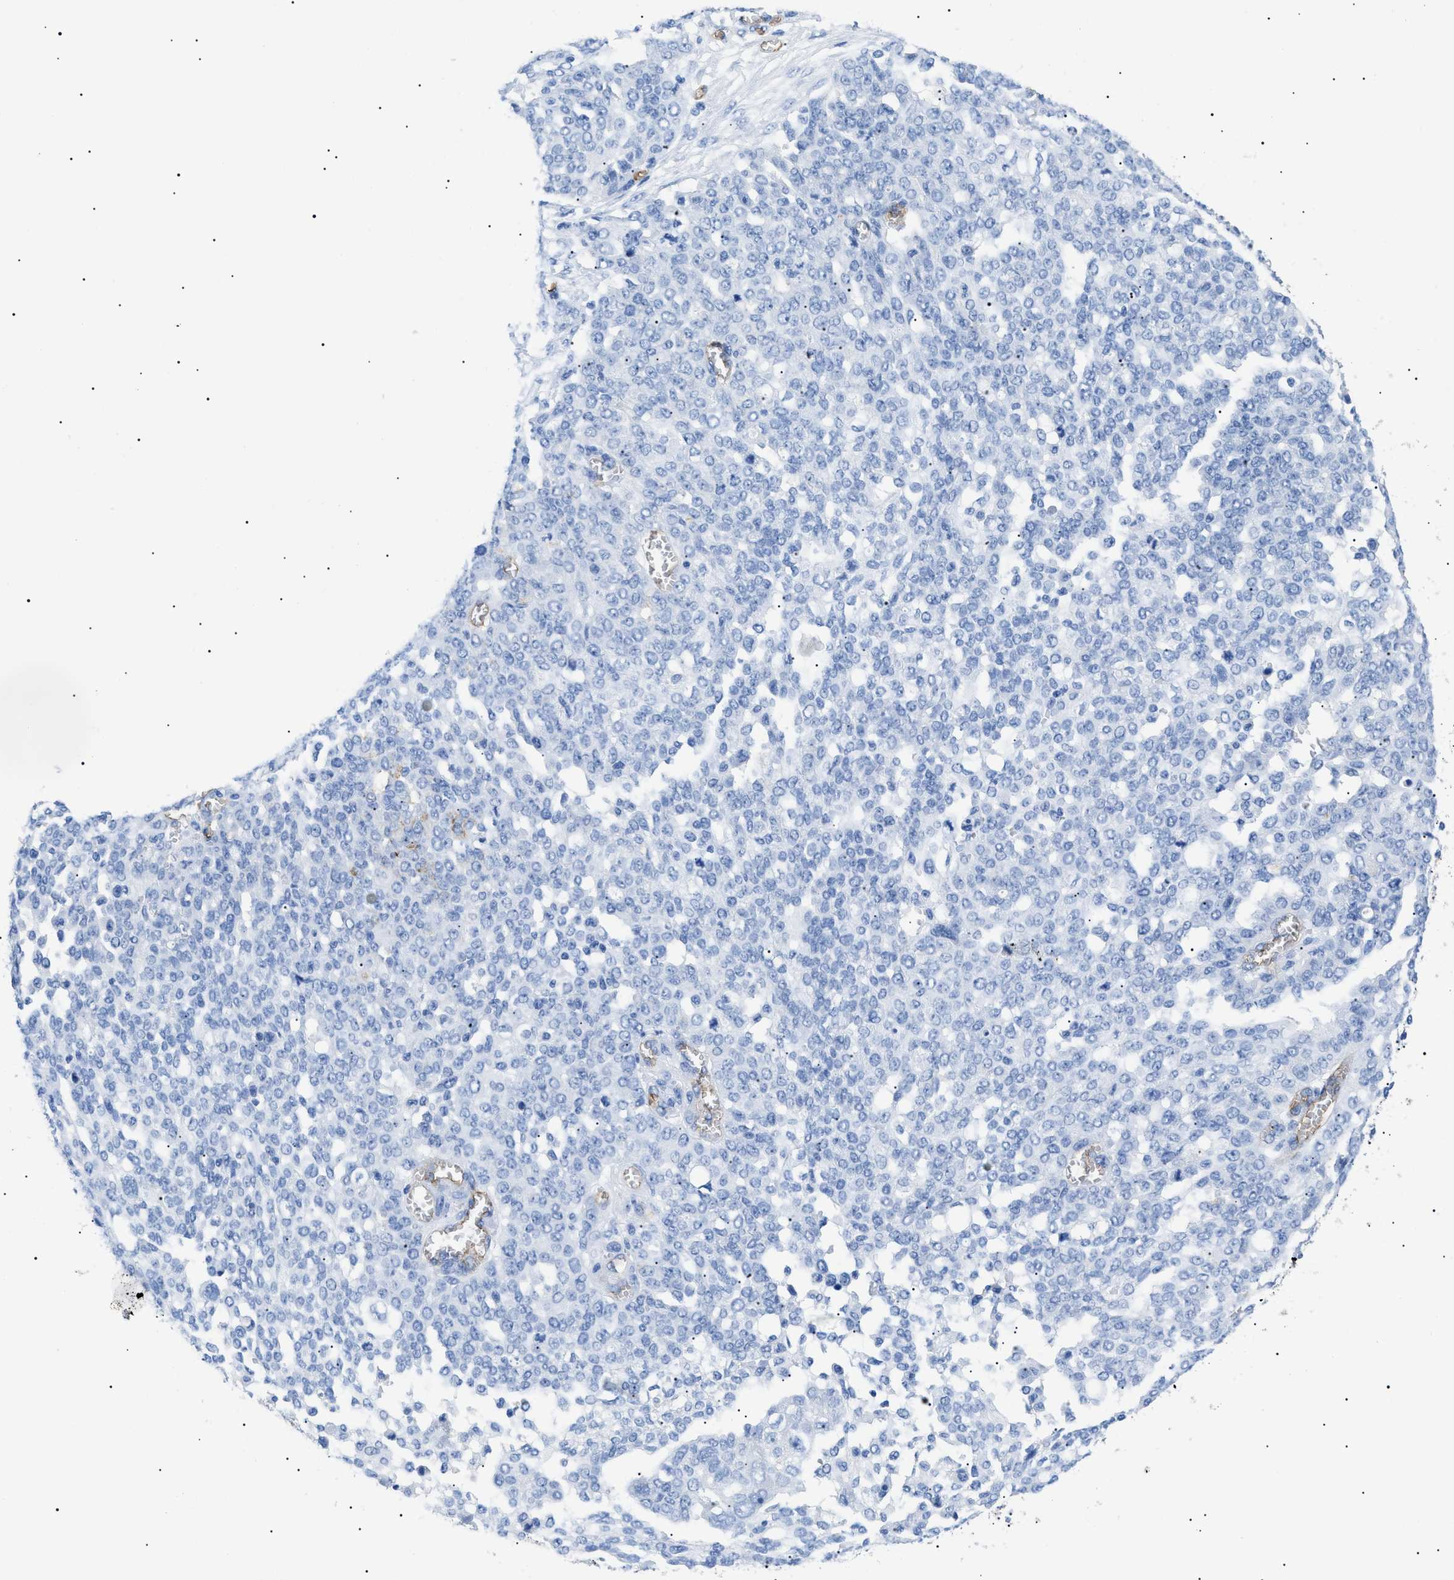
{"staining": {"intensity": "negative", "quantity": "none", "location": "none"}, "tissue": "ovarian cancer", "cell_type": "Tumor cells", "image_type": "cancer", "snomed": [{"axis": "morphology", "description": "Cystadenocarcinoma, serous, NOS"}, {"axis": "topography", "description": "Soft tissue"}, {"axis": "topography", "description": "Ovary"}], "caption": "Serous cystadenocarcinoma (ovarian) stained for a protein using IHC shows no positivity tumor cells.", "gene": "PODXL", "patient": {"sex": "female", "age": 57}}